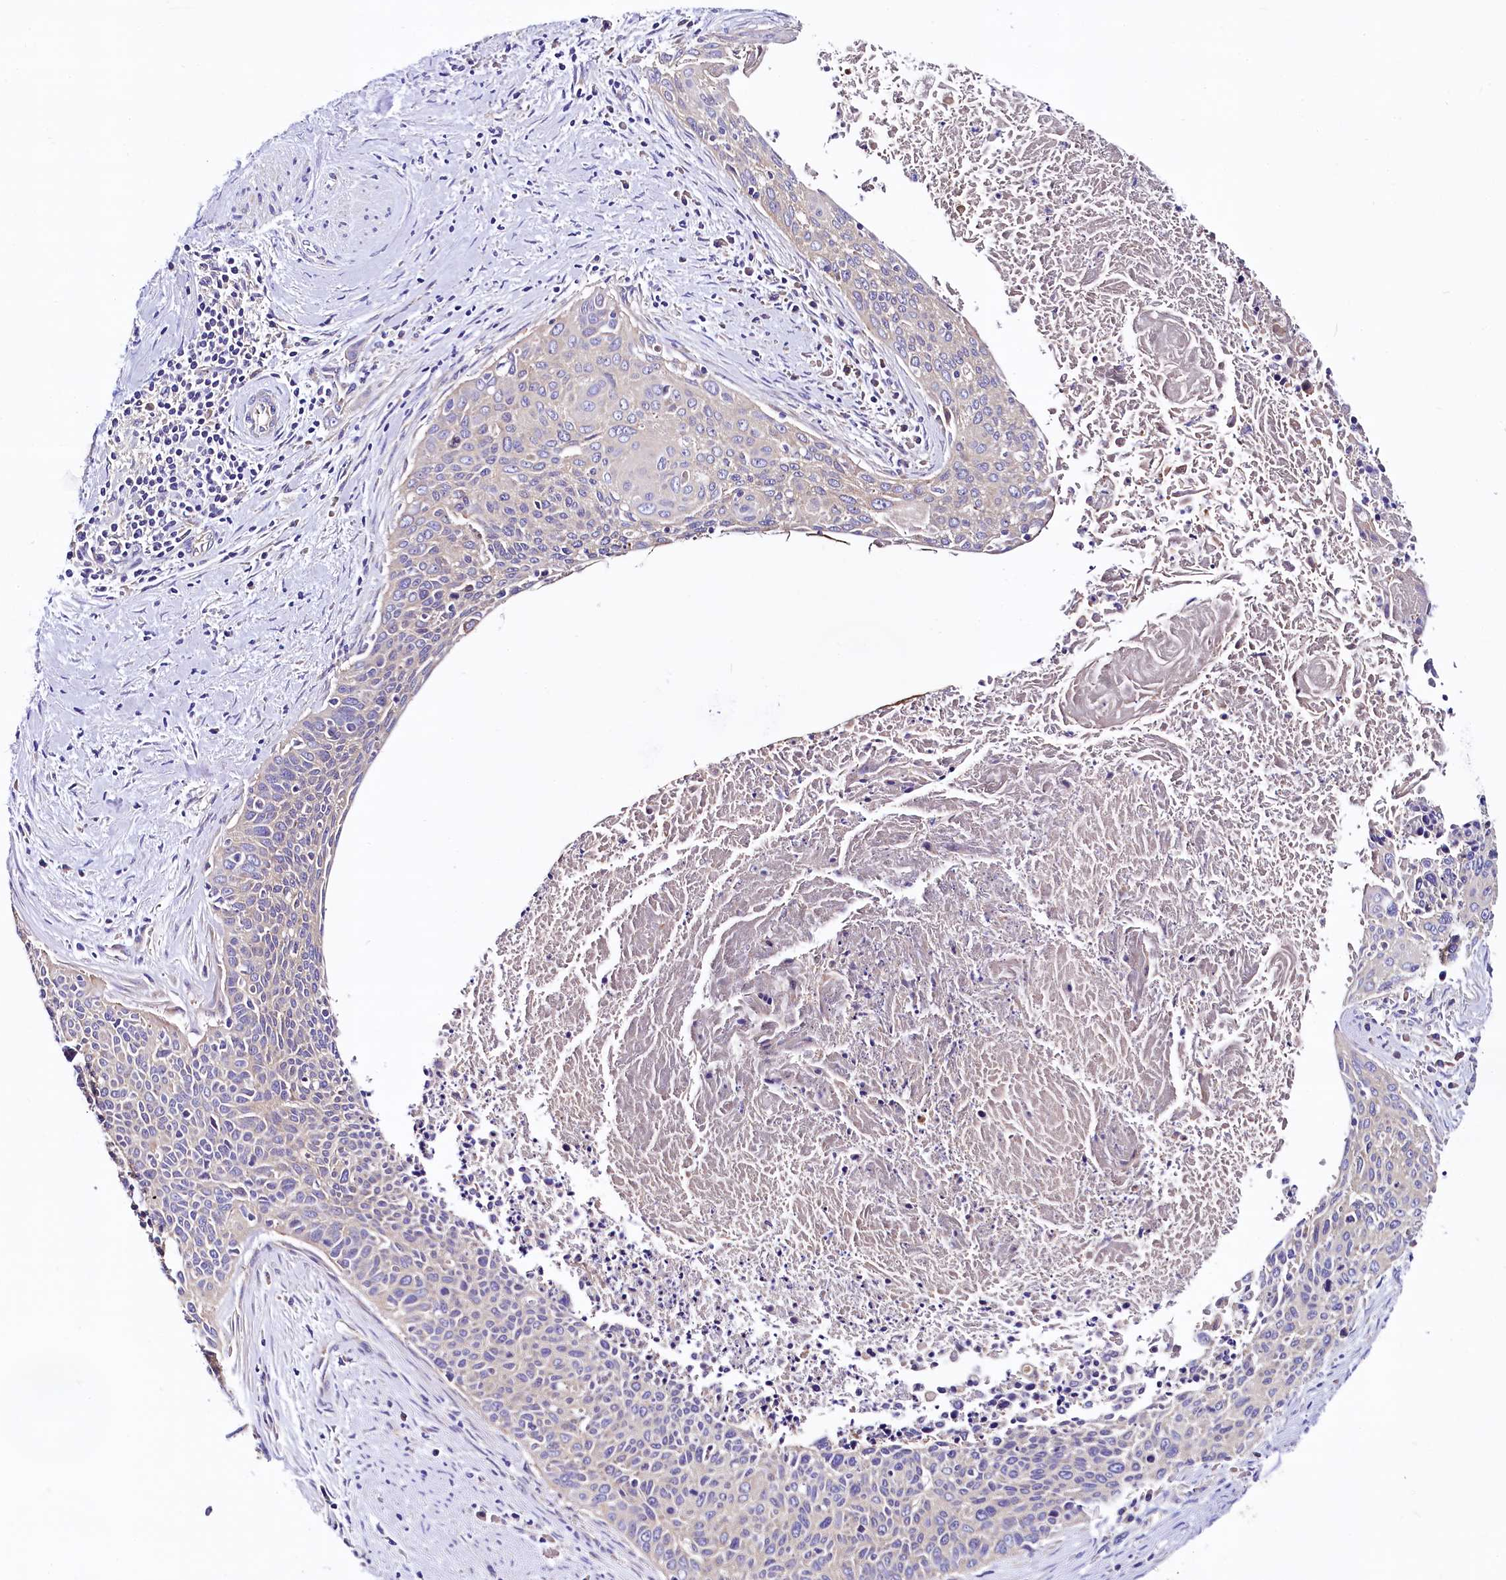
{"staining": {"intensity": "negative", "quantity": "none", "location": "none"}, "tissue": "cervical cancer", "cell_type": "Tumor cells", "image_type": "cancer", "snomed": [{"axis": "morphology", "description": "Squamous cell carcinoma, NOS"}, {"axis": "topography", "description": "Cervix"}], "caption": "This is a histopathology image of immunohistochemistry staining of cervical cancer, which shows no positivity in tumor cells.", "gene": "QARS1", "patient": {"sex": "female", "age": 55}}